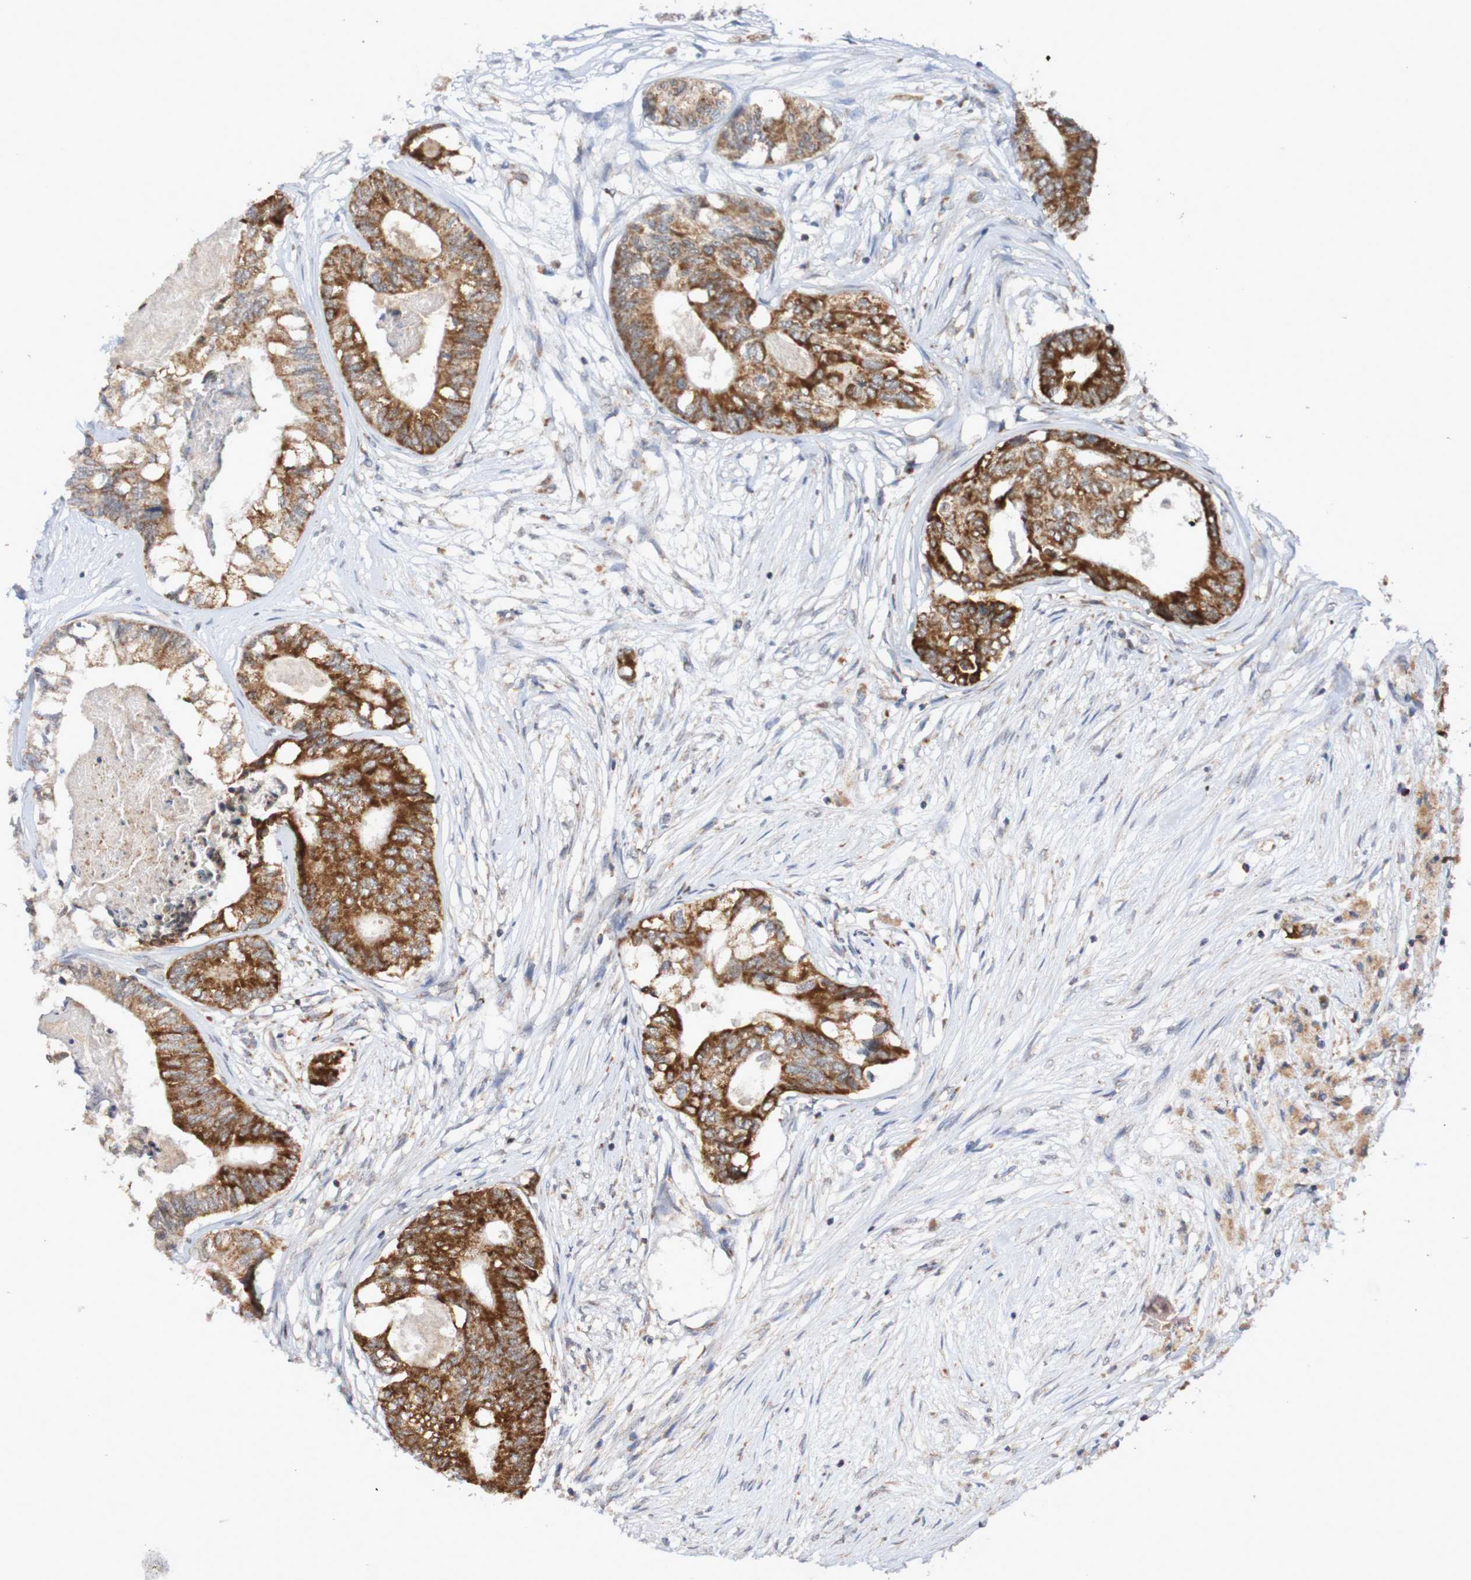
{"staining": {"intensity": "strong", "quantity": ">75%", "location": "cytoplasmic/membranous"}, "tissue": "colorectal cancer", "cell_type": "Tumor cells", "image_type": "cancer", "snomed": [{"axis": "morphology", "description": "Adenocarcinoma, NOS"}, {"axis": "topography", "description": "Rectum"}], "caption": "Human adenocarcinoma (colorectal) stained with a brown dye exhibits strong cytoplasmic/membranous positive positivity in about >75% of tumor cells.", "gene": "DVL1", "patient": {"sex": "male", "age": 63}}